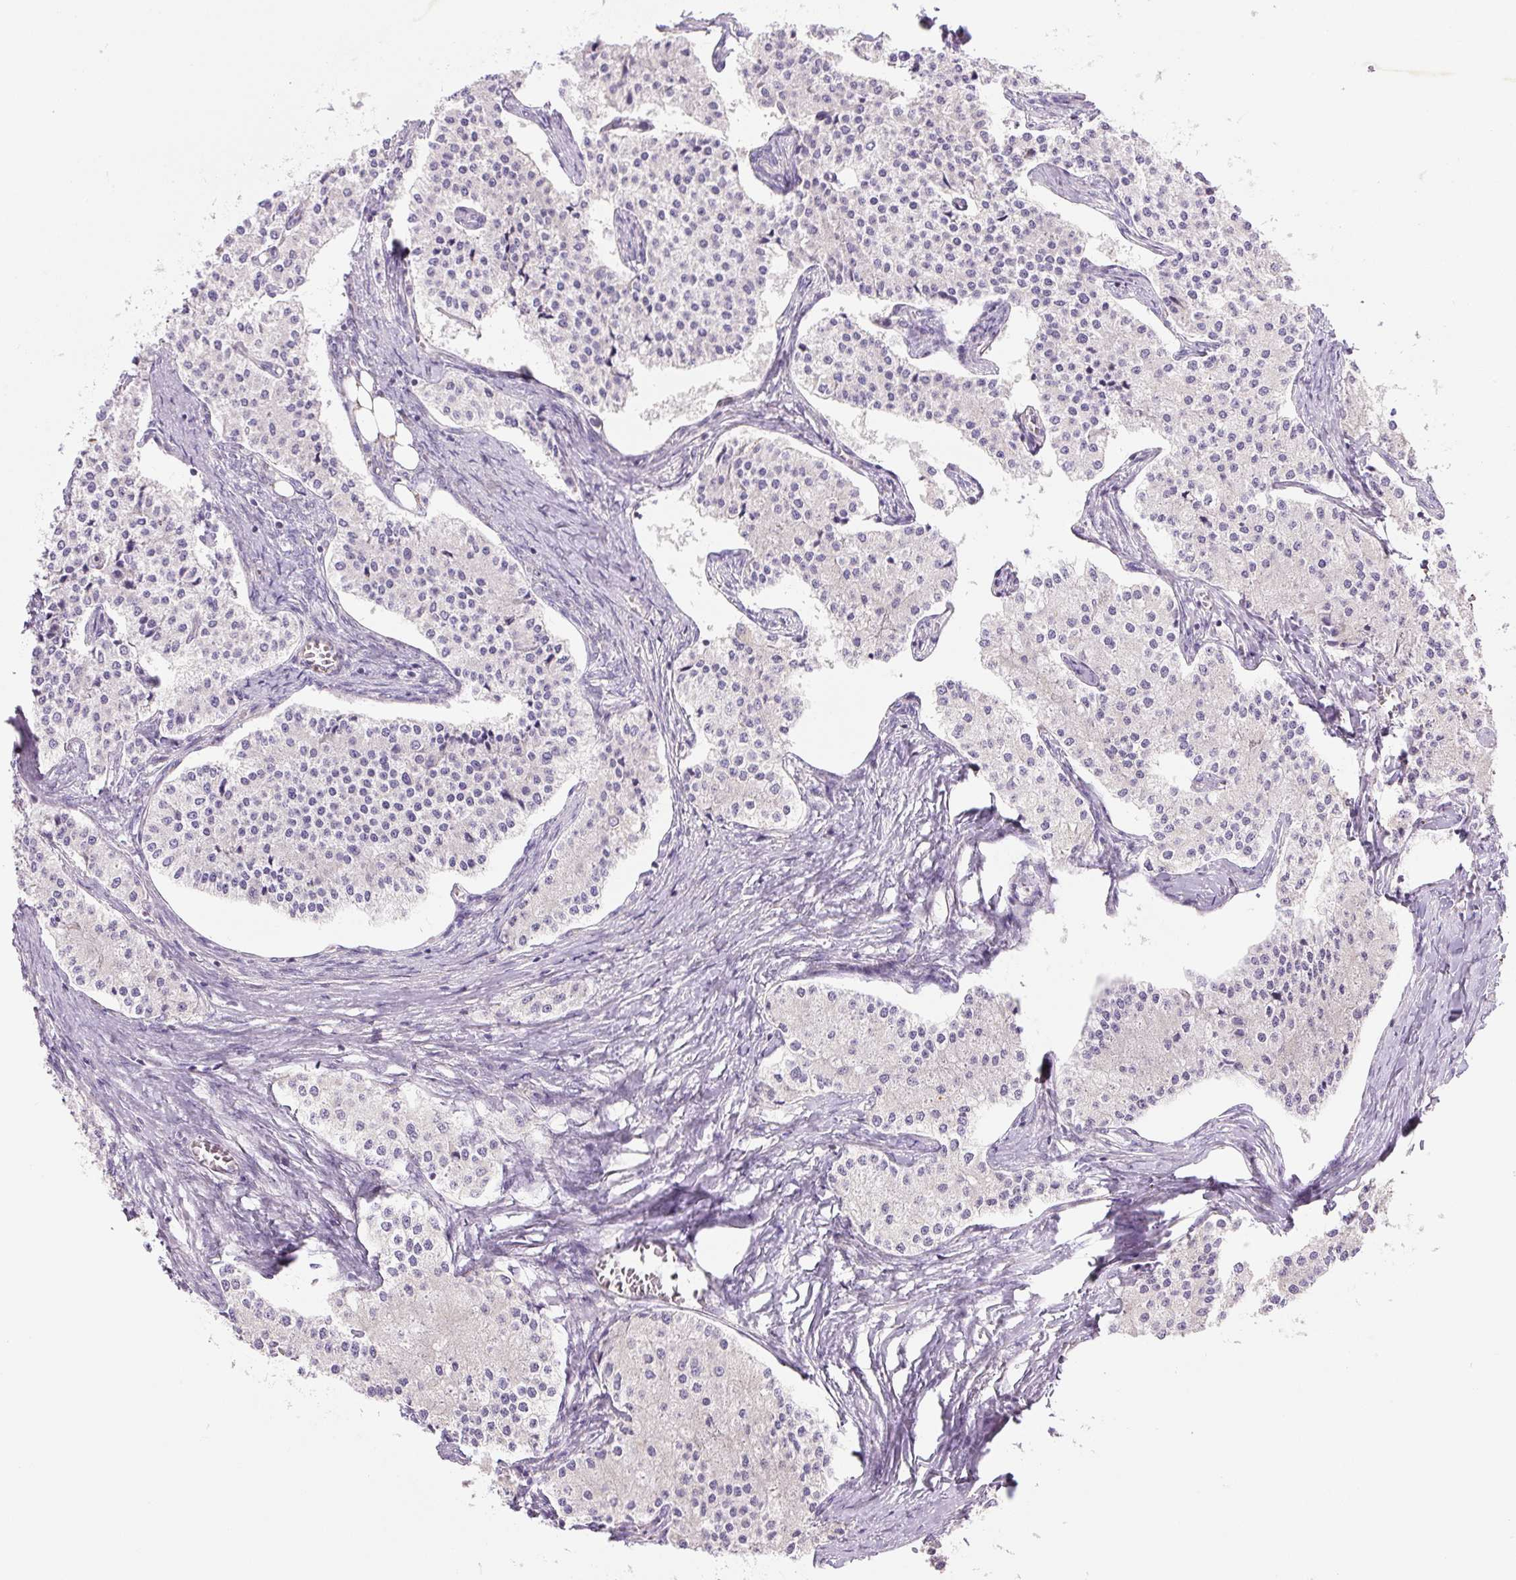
{"staining": {"intensity": "negative", "quantity": "none", "location": "none"}, "tissue": "carcinoid", "cell_type": "Tumor cells", "image_type": "cancer", "snomed": [{"axis": "morphology", "description": "Carcinoid, malignant, NOS"}, {"axis": "topography", "description": "Colon"}], "caption": "This micrograph is of carcinoid stained with immunohistochemistry to label a protein in brown with the nuclei are counter-stained blue. There is no positivity in tumor cells. (Stains: DAB immunohistochemistry (IHC) with hematoxylin counter stain, Microscopy: brightfield microscopy at high magnification).", "gene": "CCNI2", "patient": {"sex": "female", "age": 52}}